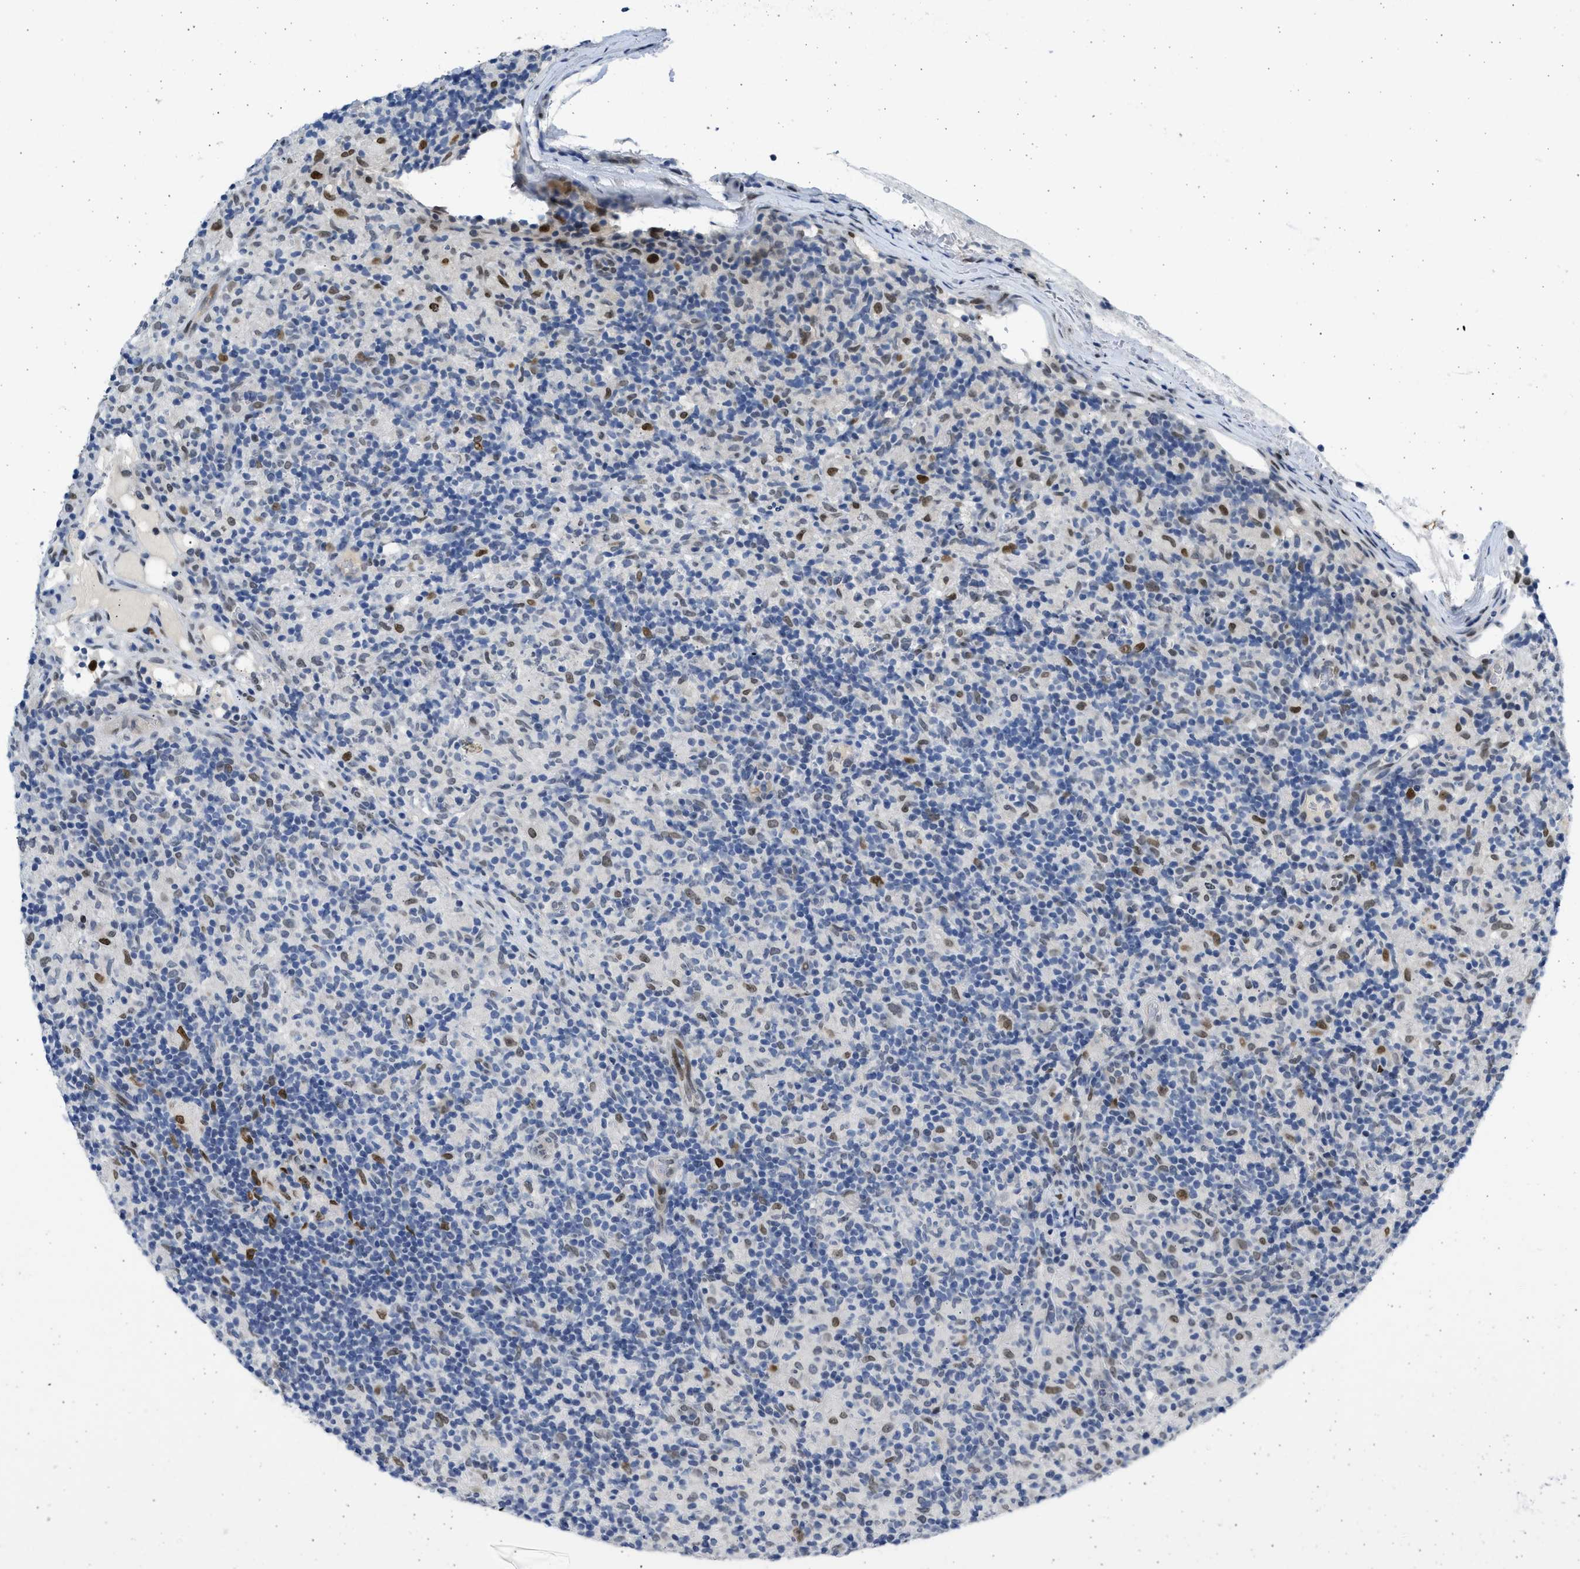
{"staining": {"intensity": "weak", "quantity": "<25%", "location": "nuclear"}, "tissue": "lymphoma", "cell_type": "Tumor cells", "image_type": "cancer", "snomed": [{"axis": "morphology", "description": "Hodgkin's disease, NOS"}, {"axis": "topography", "description": "Lymph node"}], "caption": "Micrograph shows no significant protein positivity in tumor cells of lymphoma. (DAB immunohistochemistry with hematoxylin counter stain).", "gene": "HMGN3", "patient": {"sex": "male", "age": 70}}